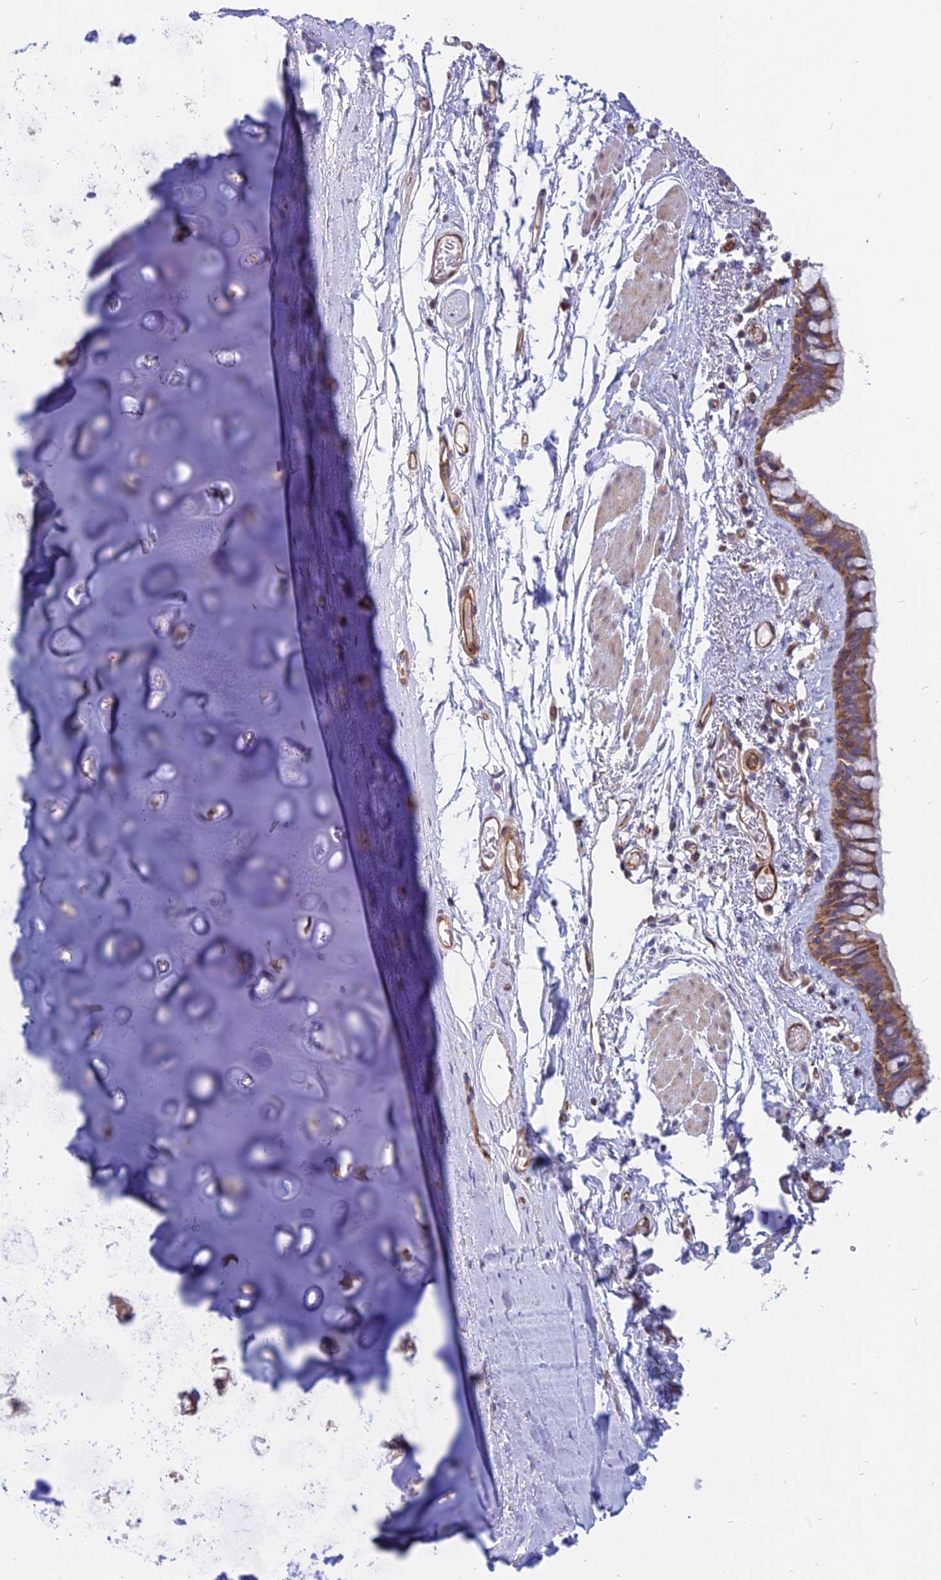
{"staining": {"intensity": "moderate", "quantity": ">75%", "location": "cytoplasmic/membranous"}, "tissue": "bronchus", "cell_type": "Respiratory epithelial cells", "image_type": "normal", "snomed": [{"axis": "morphology", "description": "Normal tissue, NOS"}, {"axis": "topography", "description": "Cartilage tissue"}], "caption": "Immunohistochemical staining of benign human bronchus demonstrates moderate cytoplasmic/membranous protein staining in approximately >75% of respiratory epithelial cells. (IHC, brightfield microscopy, high magnification).", "gene": "PHKA2", "patient": {"sex": "male", "age": 63}}